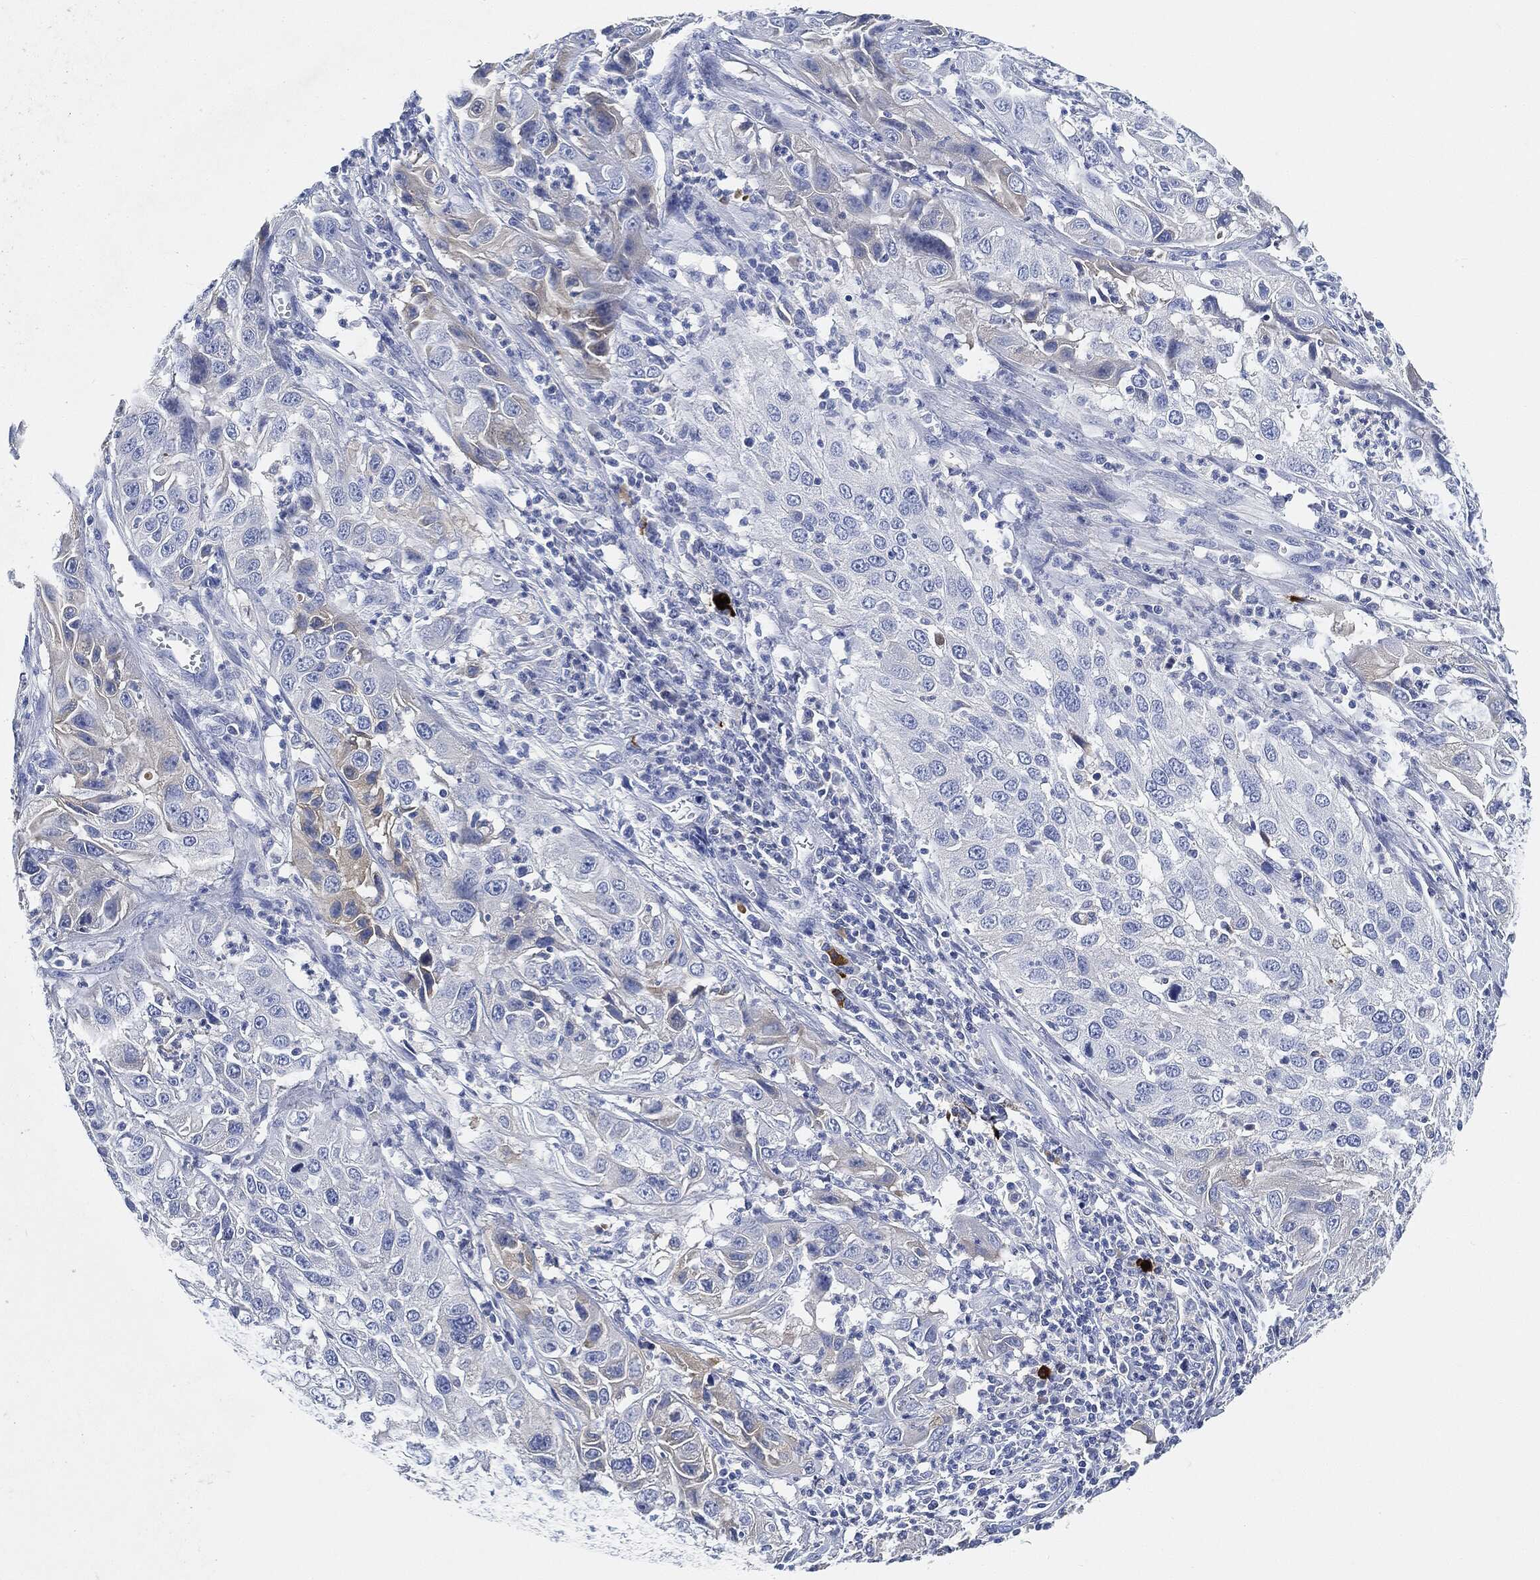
{"staining": {"intensity": "negative", "quantity": "none", "location": "none"}, "tissue": "cervical cancer", "cell_type": "Tumor cells", "image_type": "cancer", "snomed": [{"axis": "morphology", "description": "Squamous cell carcinoma, NOS"}, {"axis": "topography", "description": "Cervix"}], "caption": "This is a histopathology image of IHC staining of cervical squamous cell carcinoma, which shows no expression in tumor cells.", "gene": "IGLV6-57", "patient": {"sex": "female", "age": 32}}